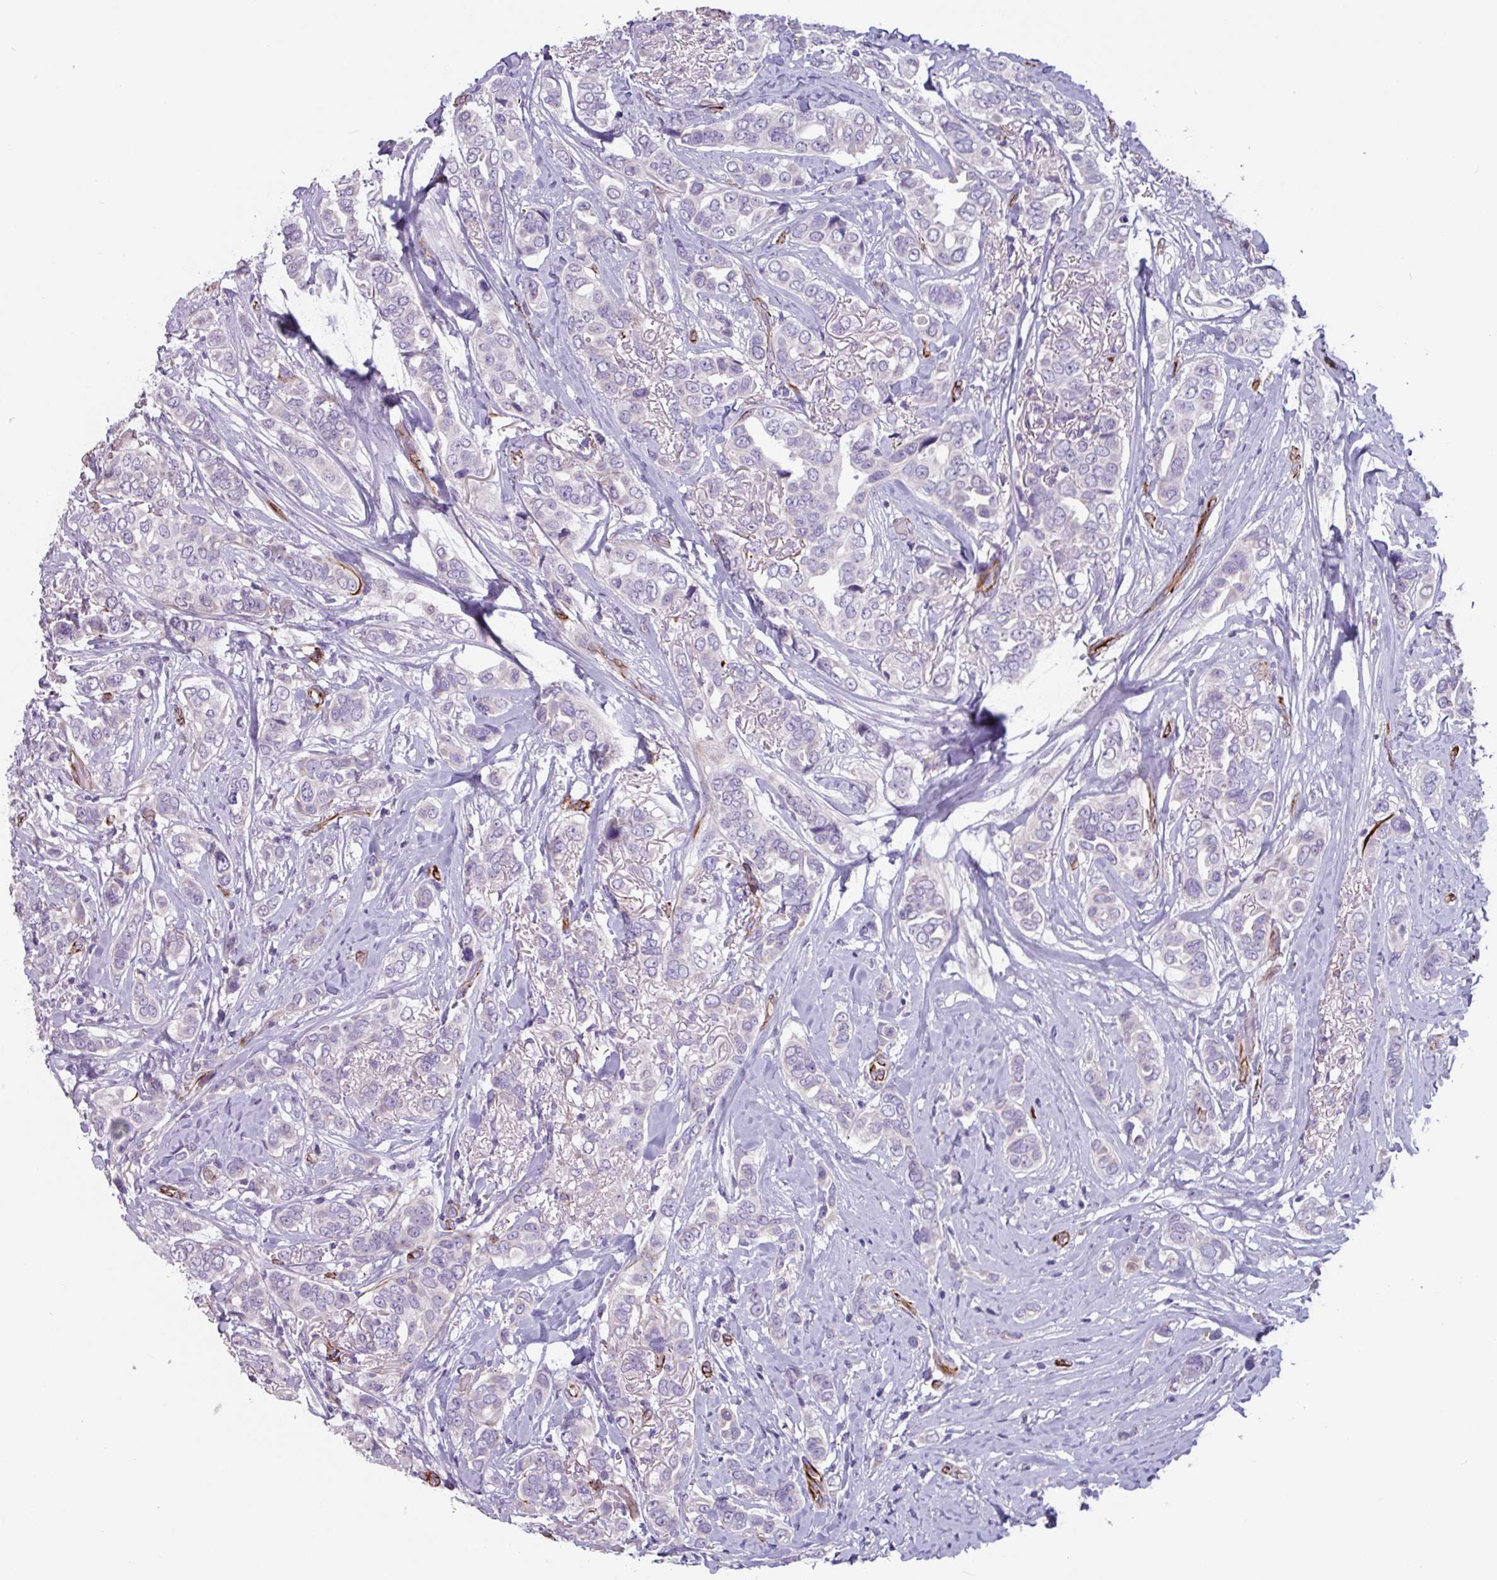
{"staining": {"intensity": "negative", "quantity": "none", "location": "none"}, "tissue": "breast cancer", "cell_type": "Tumor cells", "image_type": "cancer", "snomed": [{"axis": "morphology", "description": "Lobular carcinoma"}, {"axis": "topography", "description": "Breast"}], "caption": "Immunohistochemical staining of human breast lobular carcinoma displays no significant expression in tumor cells.", "gene": "BTD", "patient": {"sex": "female", "age": 51}}